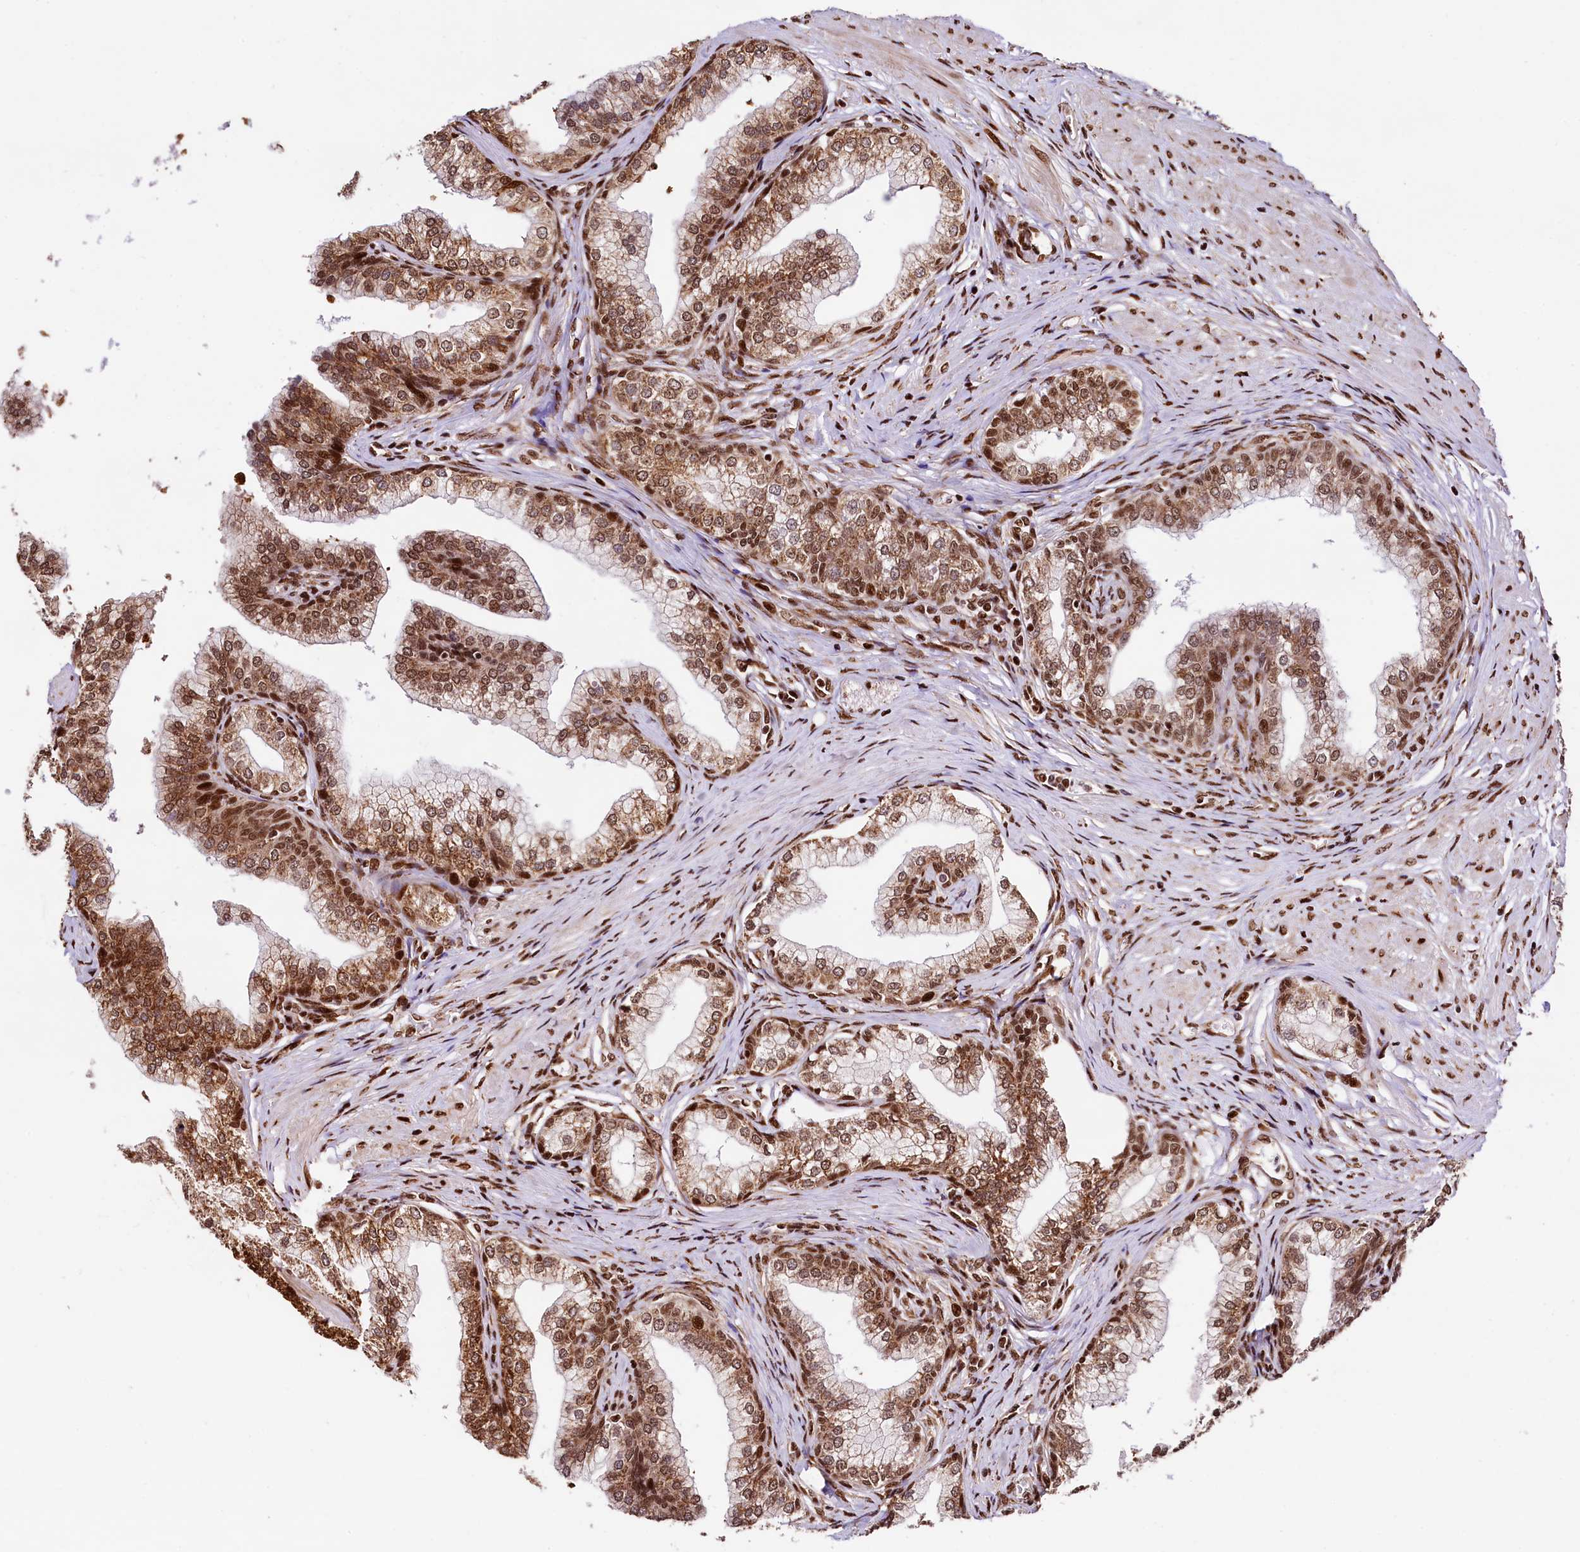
{"staining": {"intensity": "strong", "quantity": ">75%", "location": "cytoplasmic/membranous,nuclear"}, "tissue": "prostate", "cell_type": "Glandular cells", "image_type": "normal", "snomed": [{"axis": "morphology", "description": "Normal tissue, NOS"}, {"axis": "topography", "description": "Prostate"}], "caption": "Prostate stained with IHC exhibits strong cytoplasmic/membranous,nuclear positivity in approximately >75% of glandular cells. Ihc stains the protein of interest in brown and the nuclei are stained blue.", "gene": "PDS5B", "patient": {"sex": "male", "age": 60}}